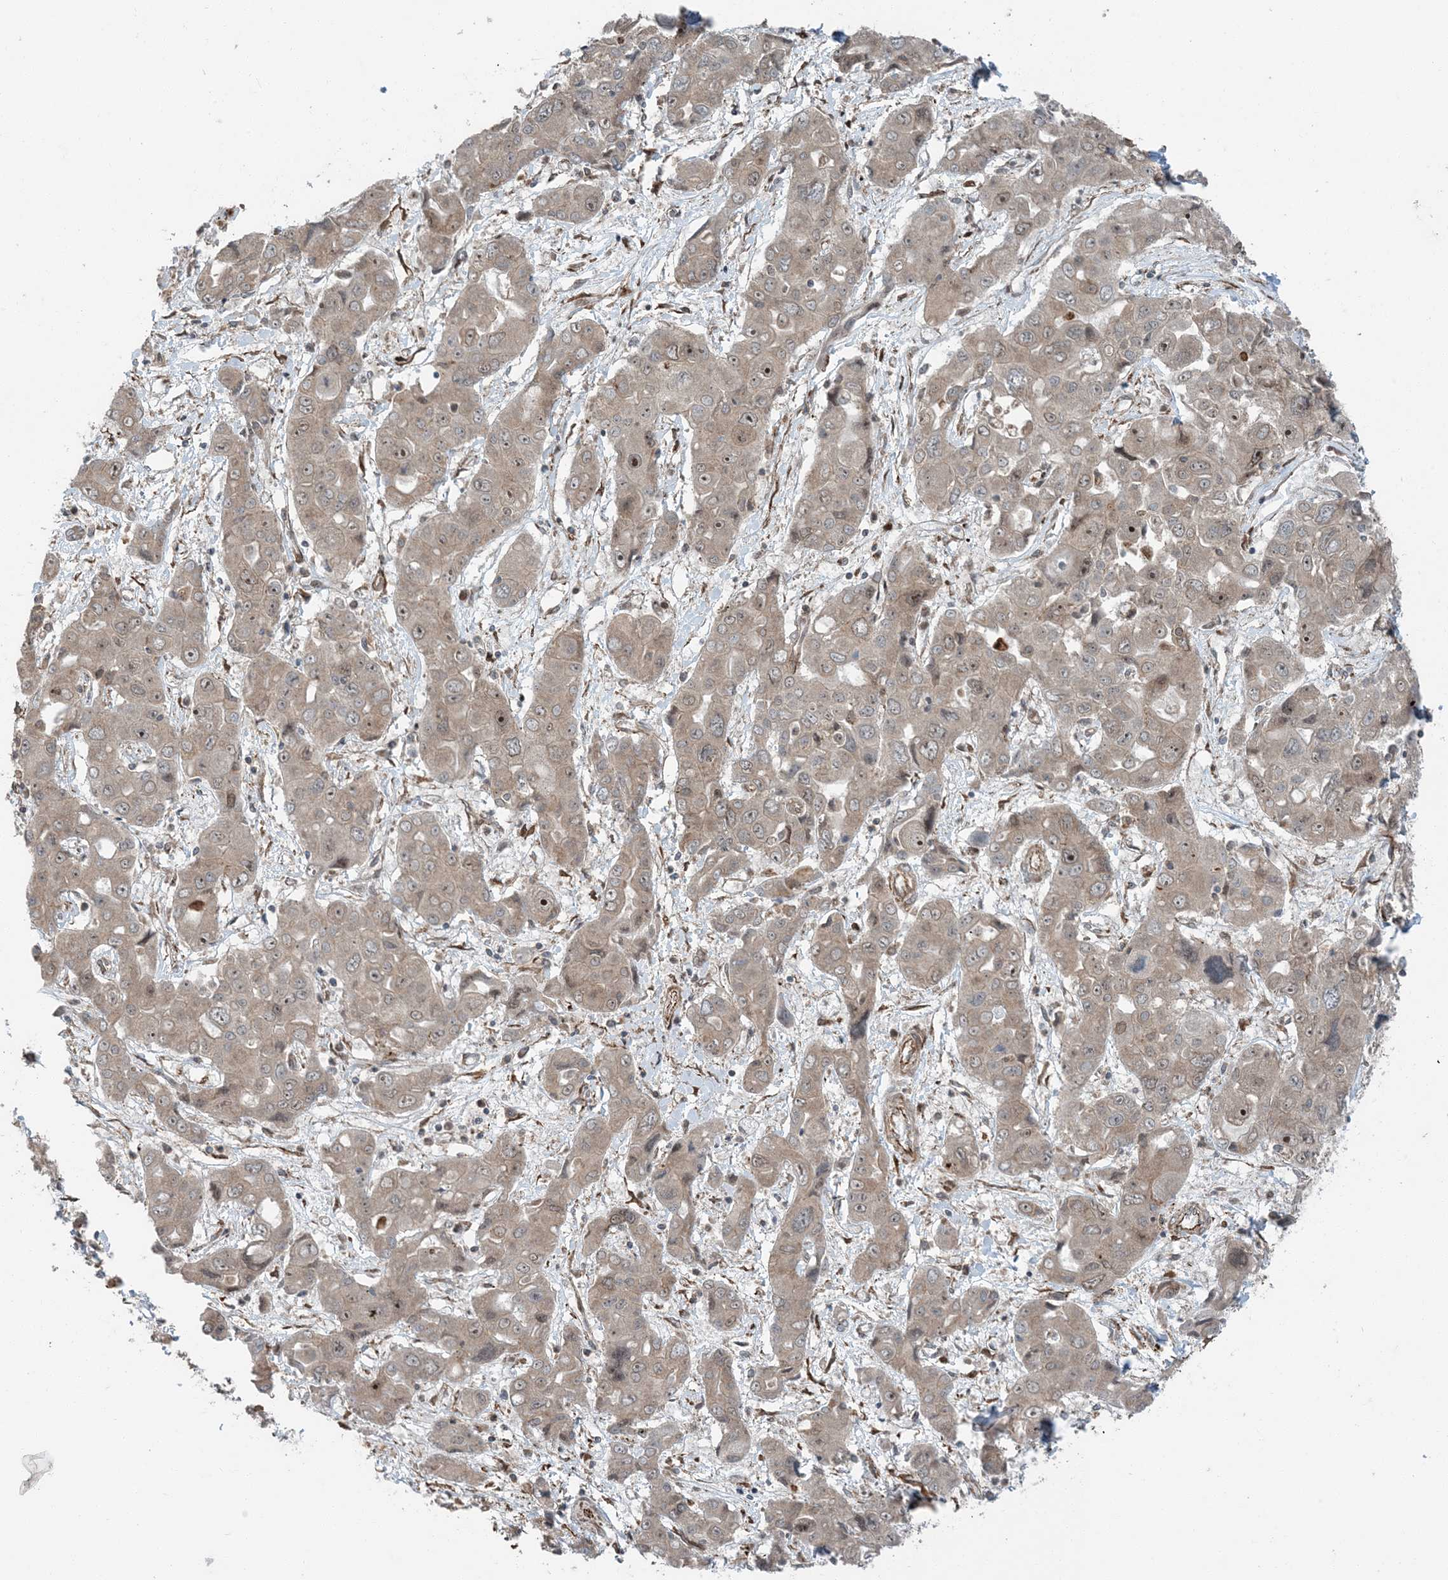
{"staining": {"intensity": "weak", "quantity": "25%-75%", "location": "cytoplasmic/membranous"}, "tissue": "liver cancer", "cell_type": "Tumor cells", "image_type": "cancer", "snomed": [{"axis": "morphology", "description": "Cholangiocarcinoma"}, {"axis": "topography", "description": "Liver"}], "caption": "Liver cholangiocarcinoma stained with a protein marker displays weak staining in tumor cells.", "gene": "EDEM2", "patient": {"sex": "male", "age": 67}}